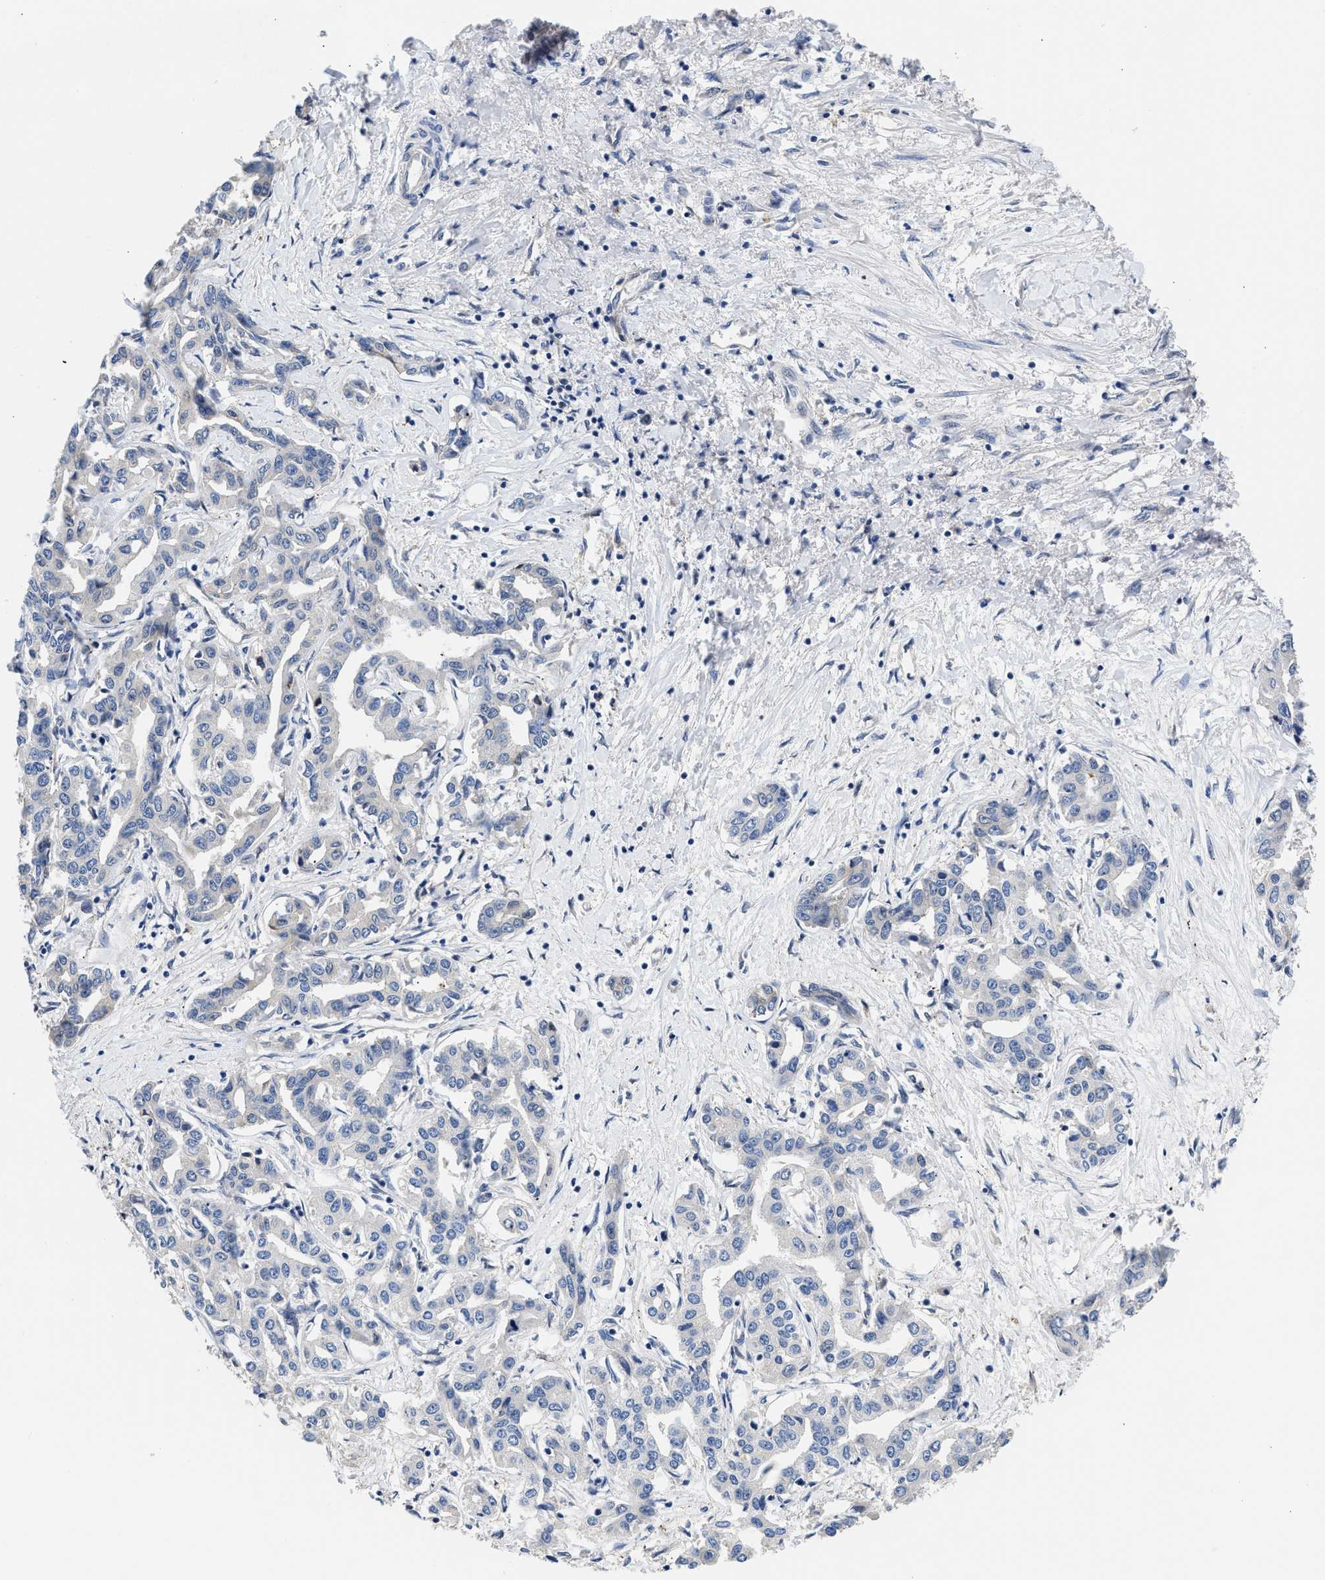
{"staining": {"intensity": "negative", "quantity": "none", "location": "none"}, "tissue": "liver cancer", "cell_type": "Tumor cells", "image_type": "cancer", "snomed": [{"axis": "morphology", "description": "Cholangiocarcinoma"}, {"axis": "topography", "description": "Liver"}], "caption": "Immunohistochemical staining of human cholangiocarcinoma (liver) displays no significant staining in tumor cells.", "gene": "XPO5", "patient": {"sex": "male", "age": 59}}